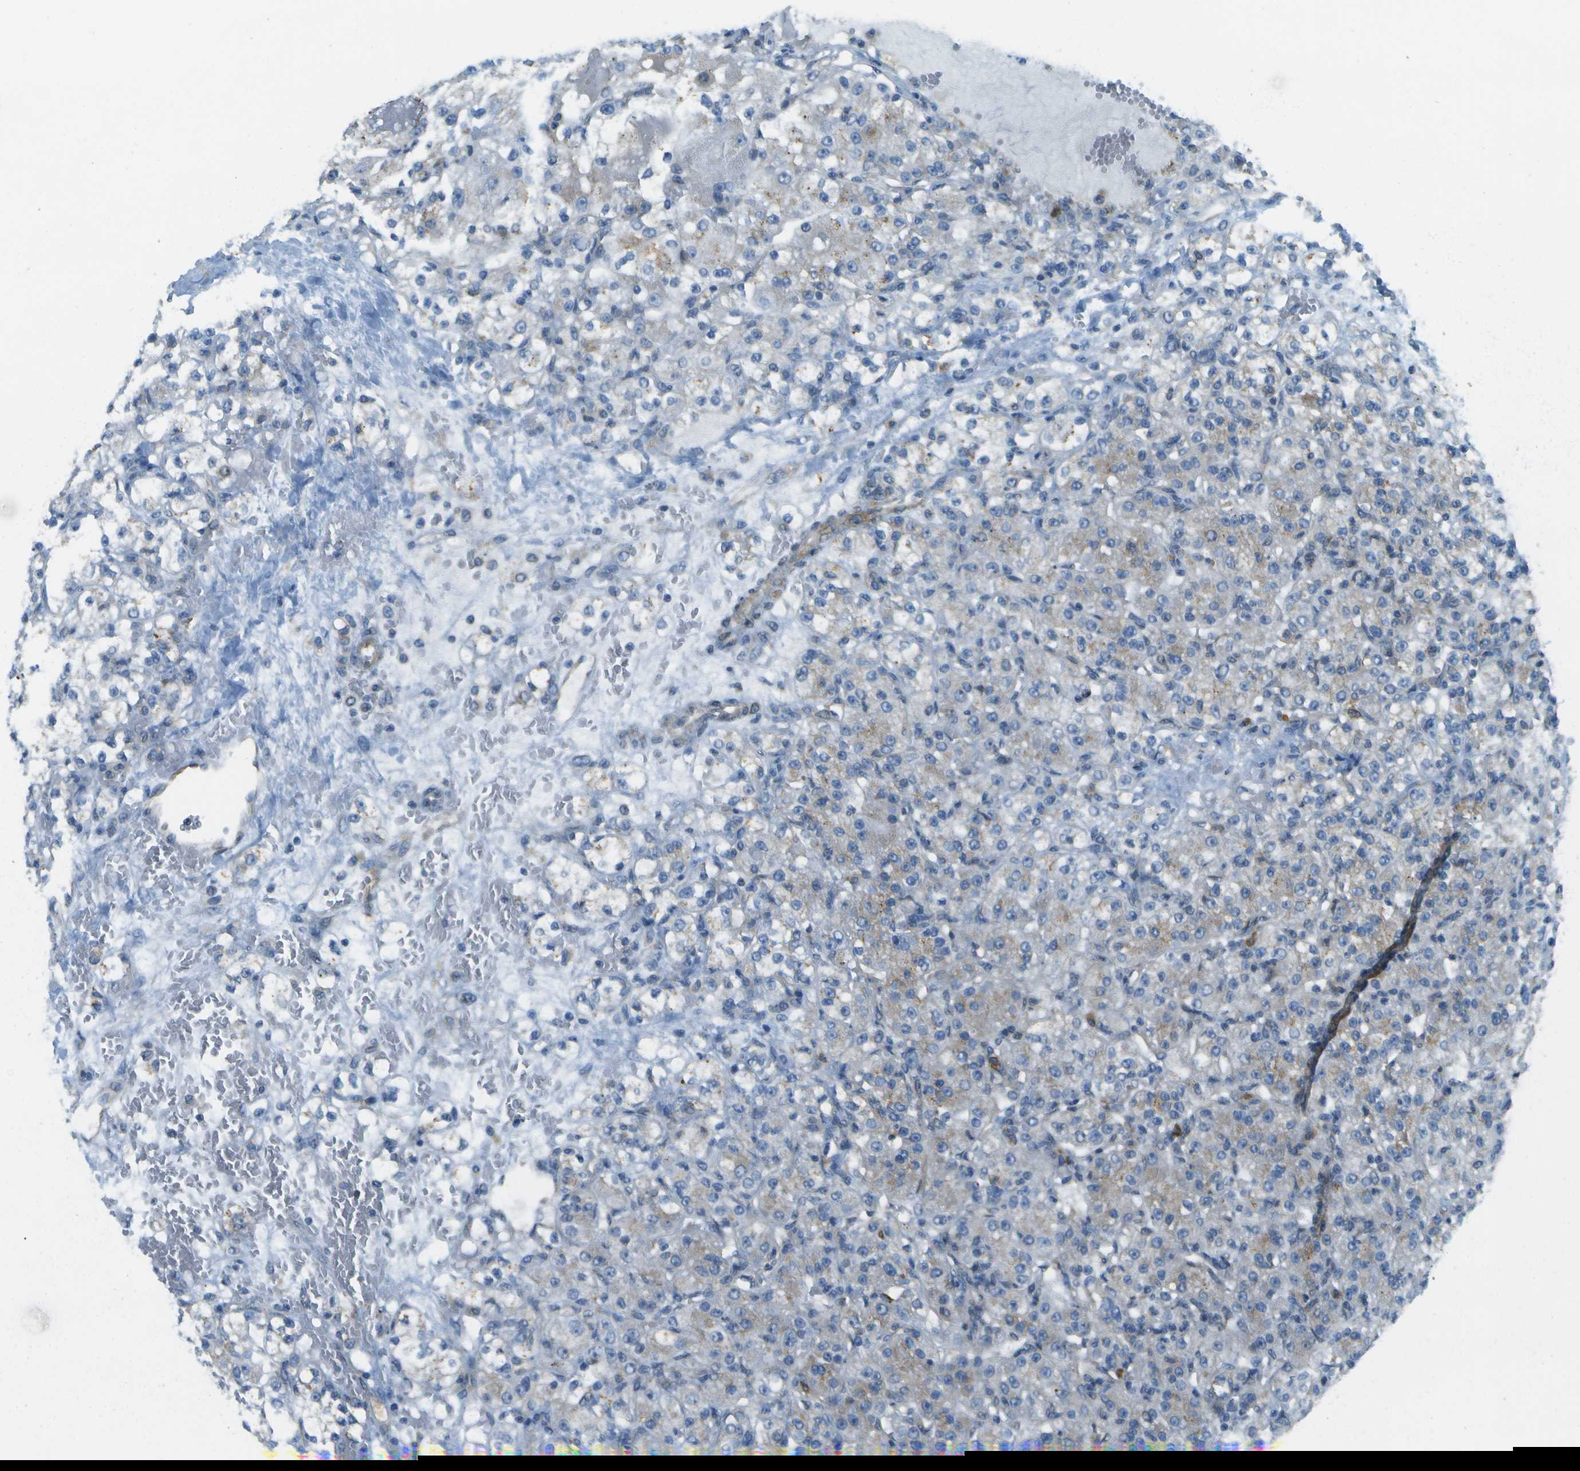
{"staining": {"intensity": "weak", "quantity": "25%-75%", "location": "cytoplasmic/membranous"}, "tissue": "renal cancer", "cell_type": "Tumor cells", "image_type": "cancer", "snomed": [{"axis": "morphology", "description": "Normal tissue, NOS"}, {"axis": "morphology", "description": "Adenocarcinoma, NOS"}, {"axis": "topography", "description": "Kidney"}], "caption": "Immunohistochemistry (IHC) photomicrograph of human renal cancer stained for a protein (brown), which exhibits low levels of weak cytoplasmic/membranous staining in about 25%-75% of tumor cells.", "gene": "MYH11", "patient": {"sex": "male", "age": 61}}